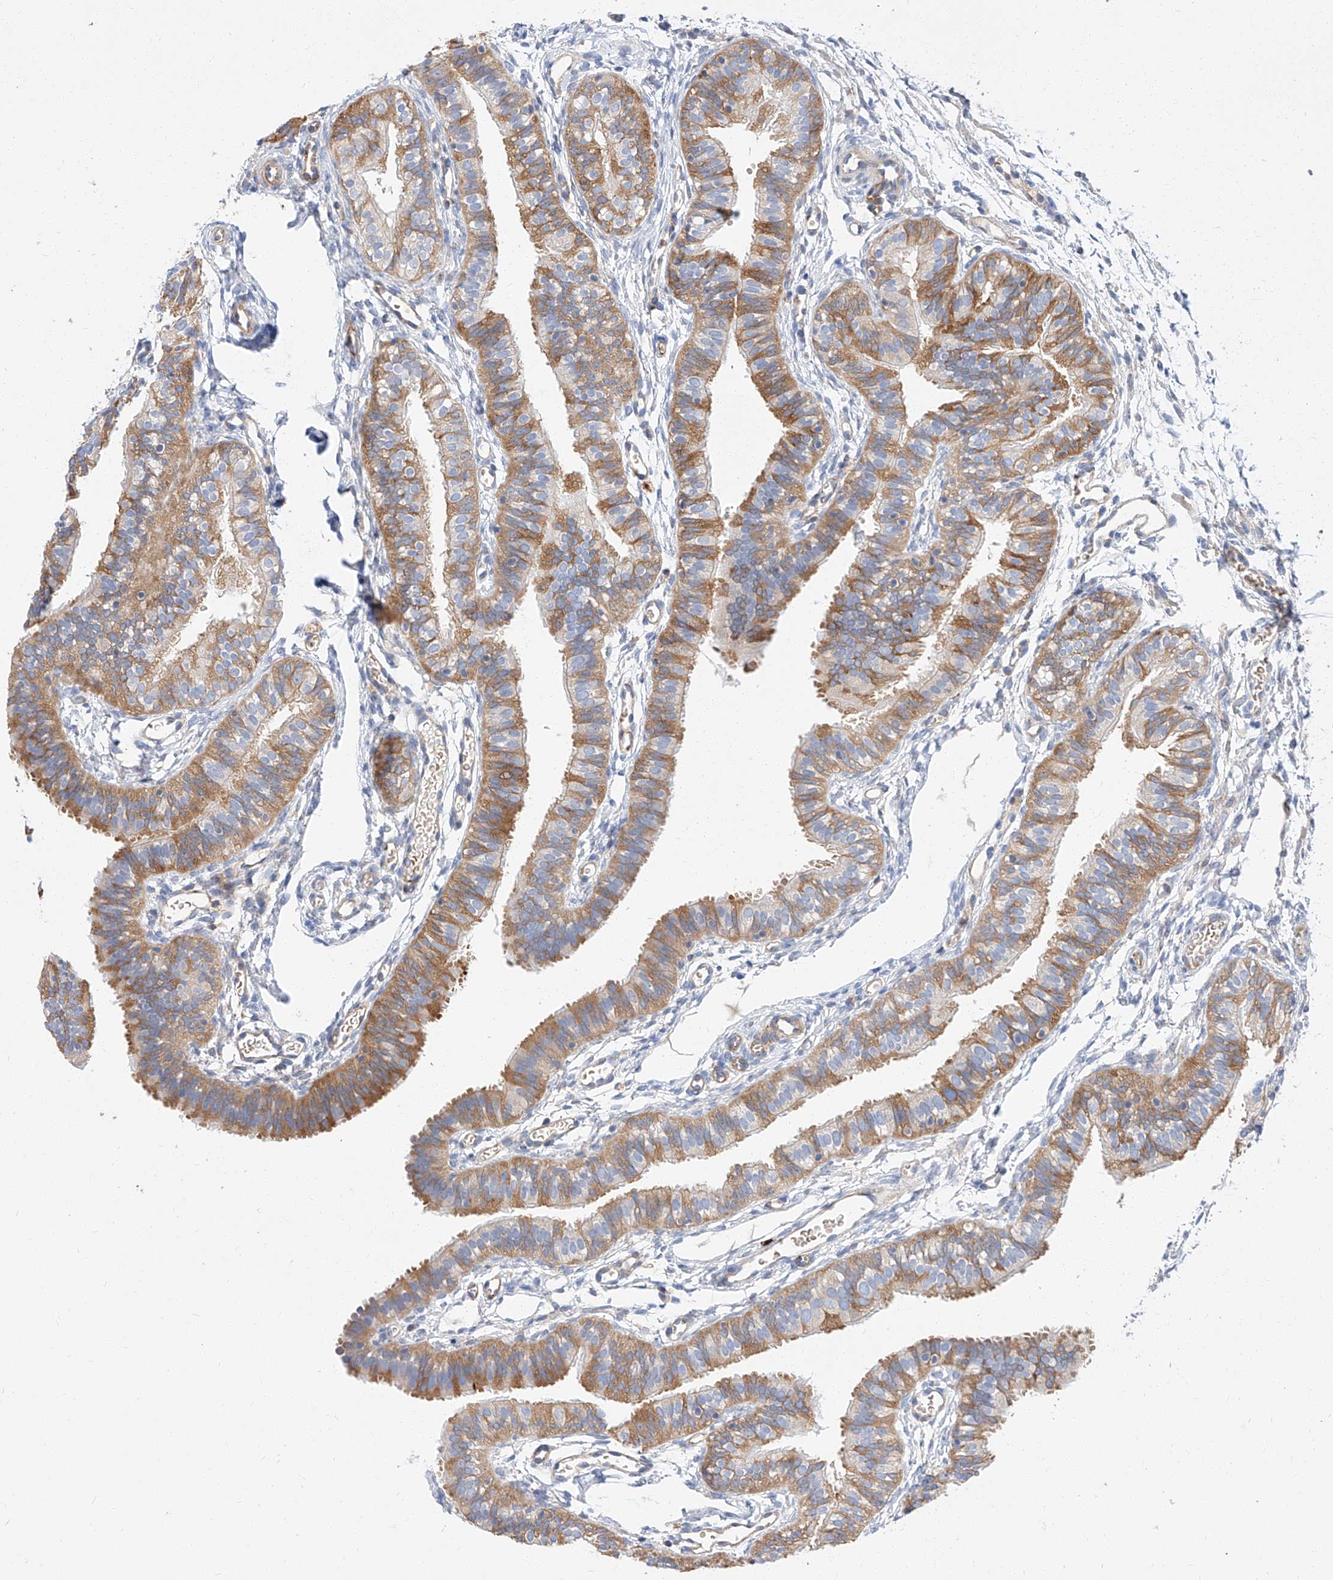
{"staining": {"intensity": "moderate", "quantity": "25%-75%", "location": "cytoplasmic/membranous"}, "tissue": "fallopian tube", "cell_type": "Glandular cells", "image_type": "normal", "snomed": [{"axis": "morphology", "description": "Normal tissue, NOS"}, {"axis": "topography", "description": "Fallopian tube"}], "caption": "Immunohistochemical staining of benign fallopian tube reveals medium levels of moderate cytoplasmic/membranous expression in about 25%-75% of glandular cells. Immunohistochemistry stains the protein of interest in brown and the nuclei are stained blue.", "gene": "GLMN", "patient": {"sex": "female", "age": 35}}